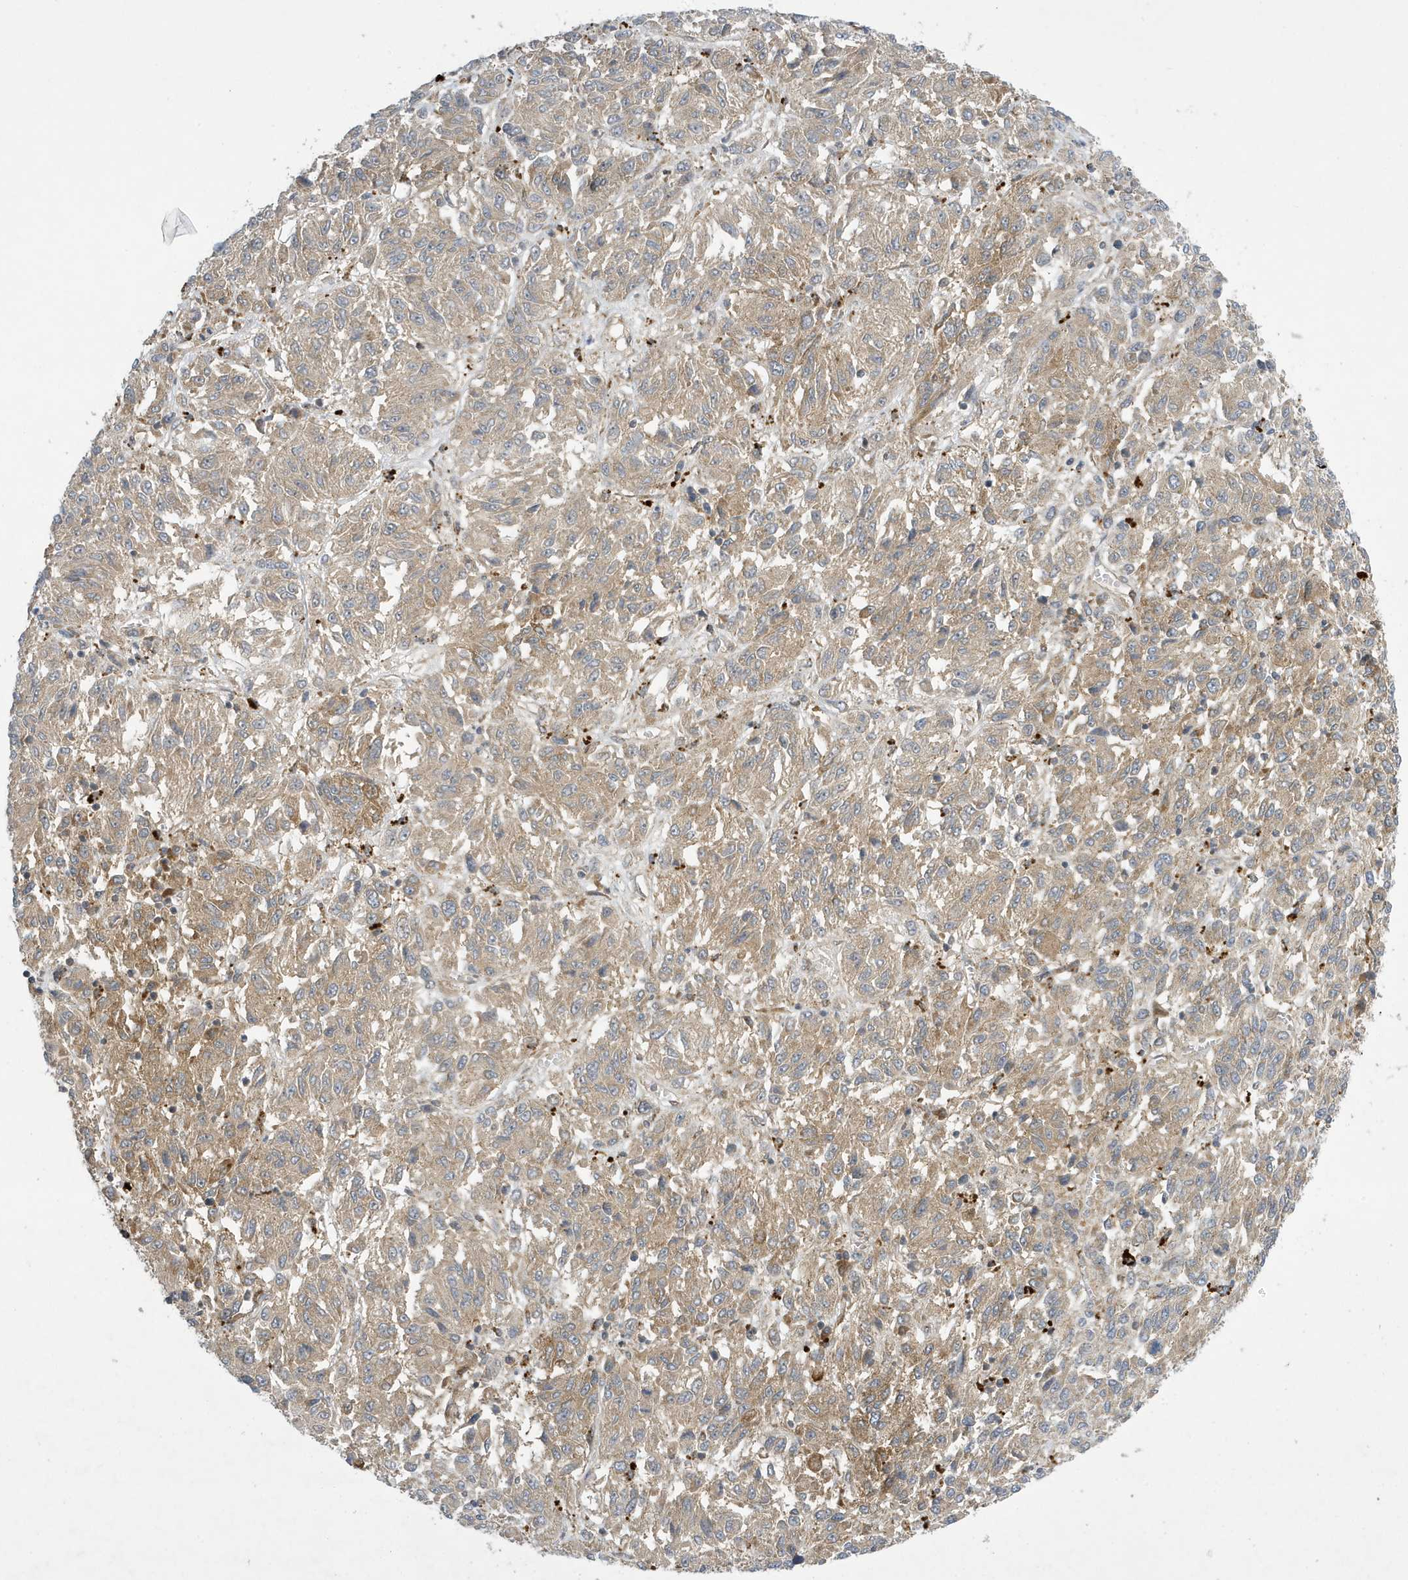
{"staining": {"intensity": "weak", "quantity": "25%-75%", "location": "cytoplasmic/membranous"}, "tissue": "melanoma", "cell_type": "Tumor cells", "image_type": "cancer", "snomed": [{"axis": "morphology", "description": "Malignant melanoma, Metastatic site"}, {"axis": "topography", "description": "Lung"}], "caption": "Human melanoma stained with a brown dye exhibits weak cytoplasmic/membranous positive staining in approximately 25%-75% of tumor cells.", "gene": "NCOA7", "patient": {"sex": "male", "age": 64}}